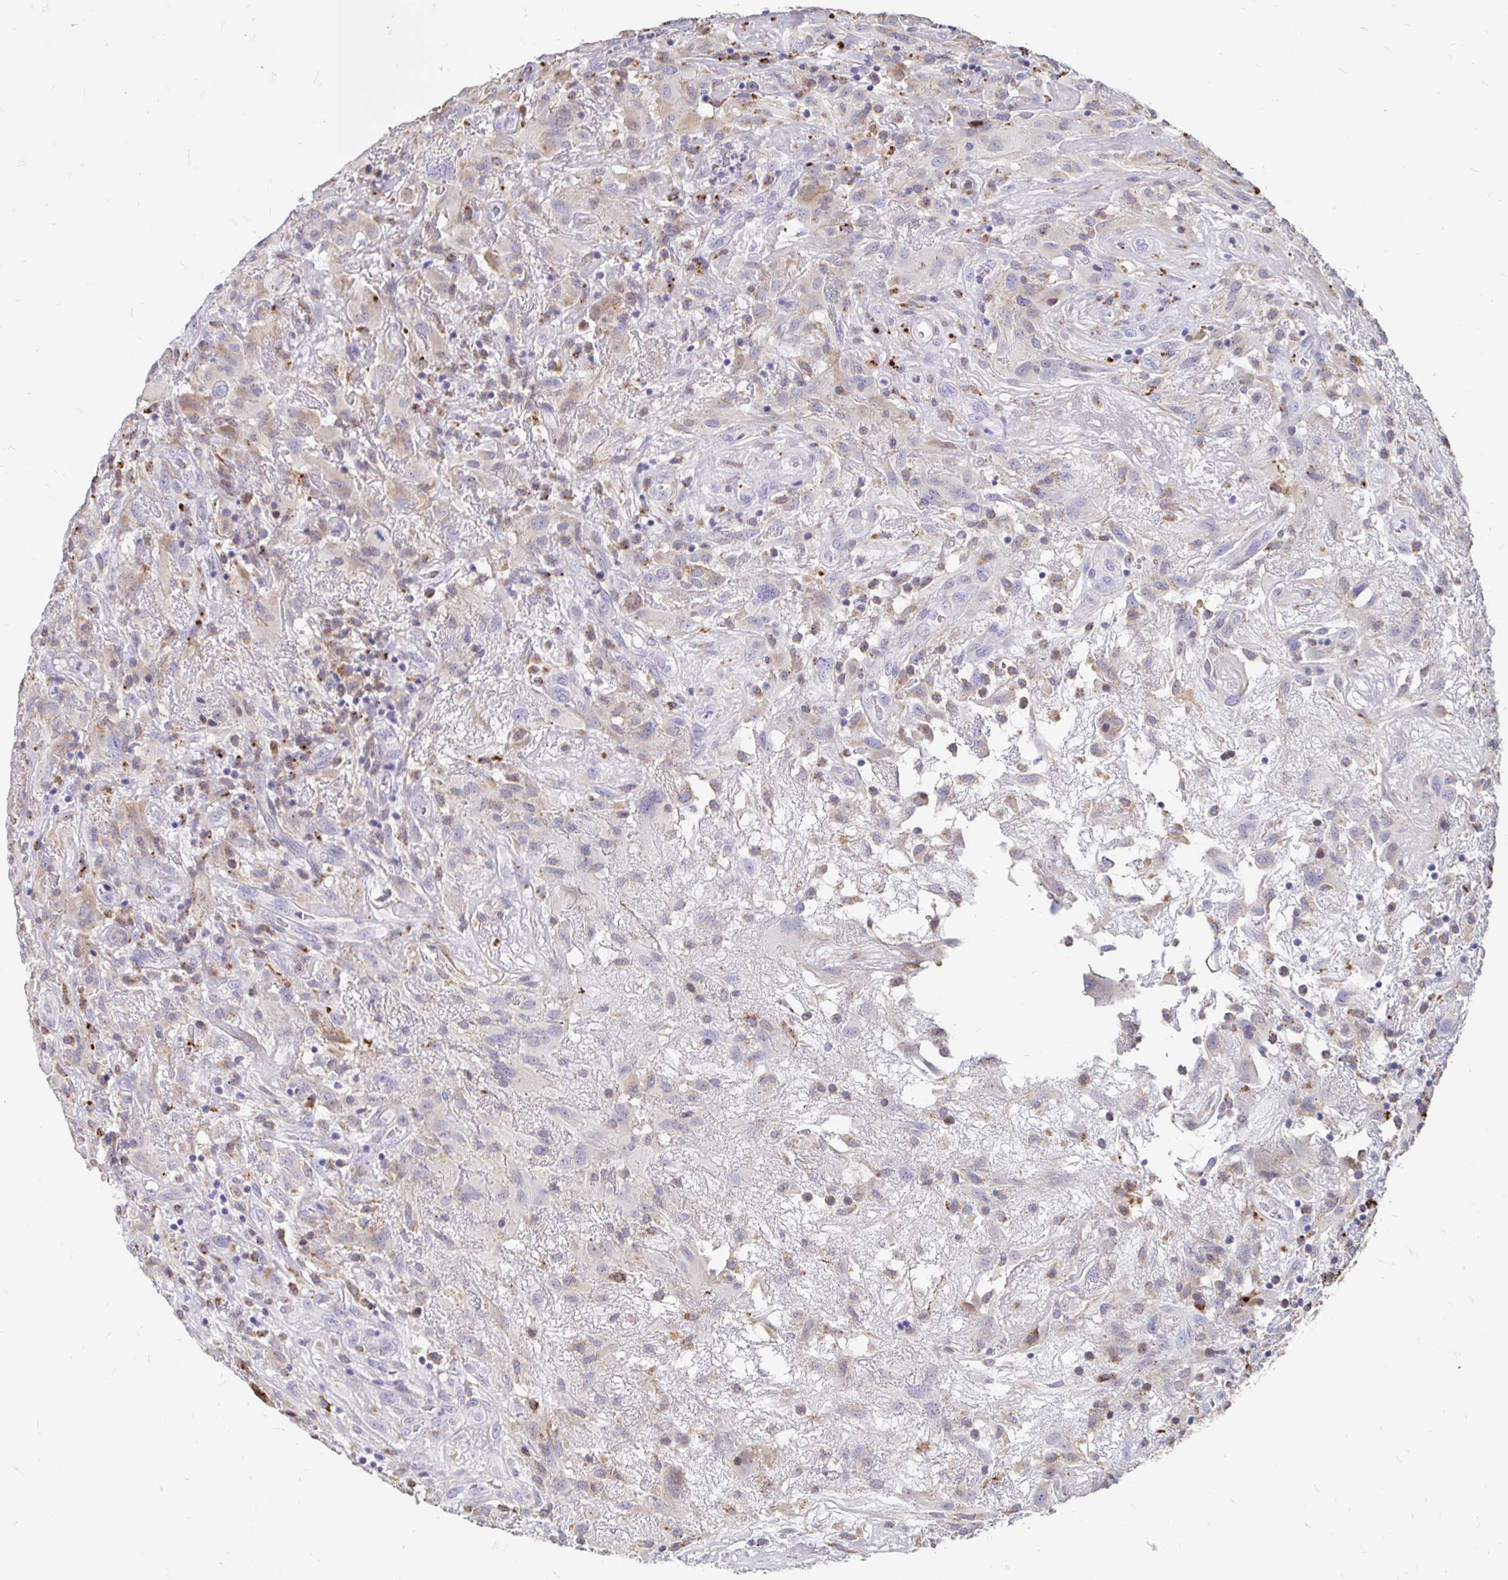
{"staining": {"intensity": "negative", "quantity": "none", "location": "none"}, "tissue": "glioma", "cell_type": "Tumor cells", "image_type": "cancer", "snomed": [{"axis": "morphology", "description": "Glioma, malignant, High grade"}, {"axis": "topography", "description": "Brain"}], "caption": "Immunohistochemical staining of human malignant glioma (high-grade) exhibits no significant positivity in tumor cells. (DAB (3,3'-diaminobenzidine) immunohistochemistry, high magnification).", "gene": "CDKL1", "patient": {"sex": "male", "age": 46}}